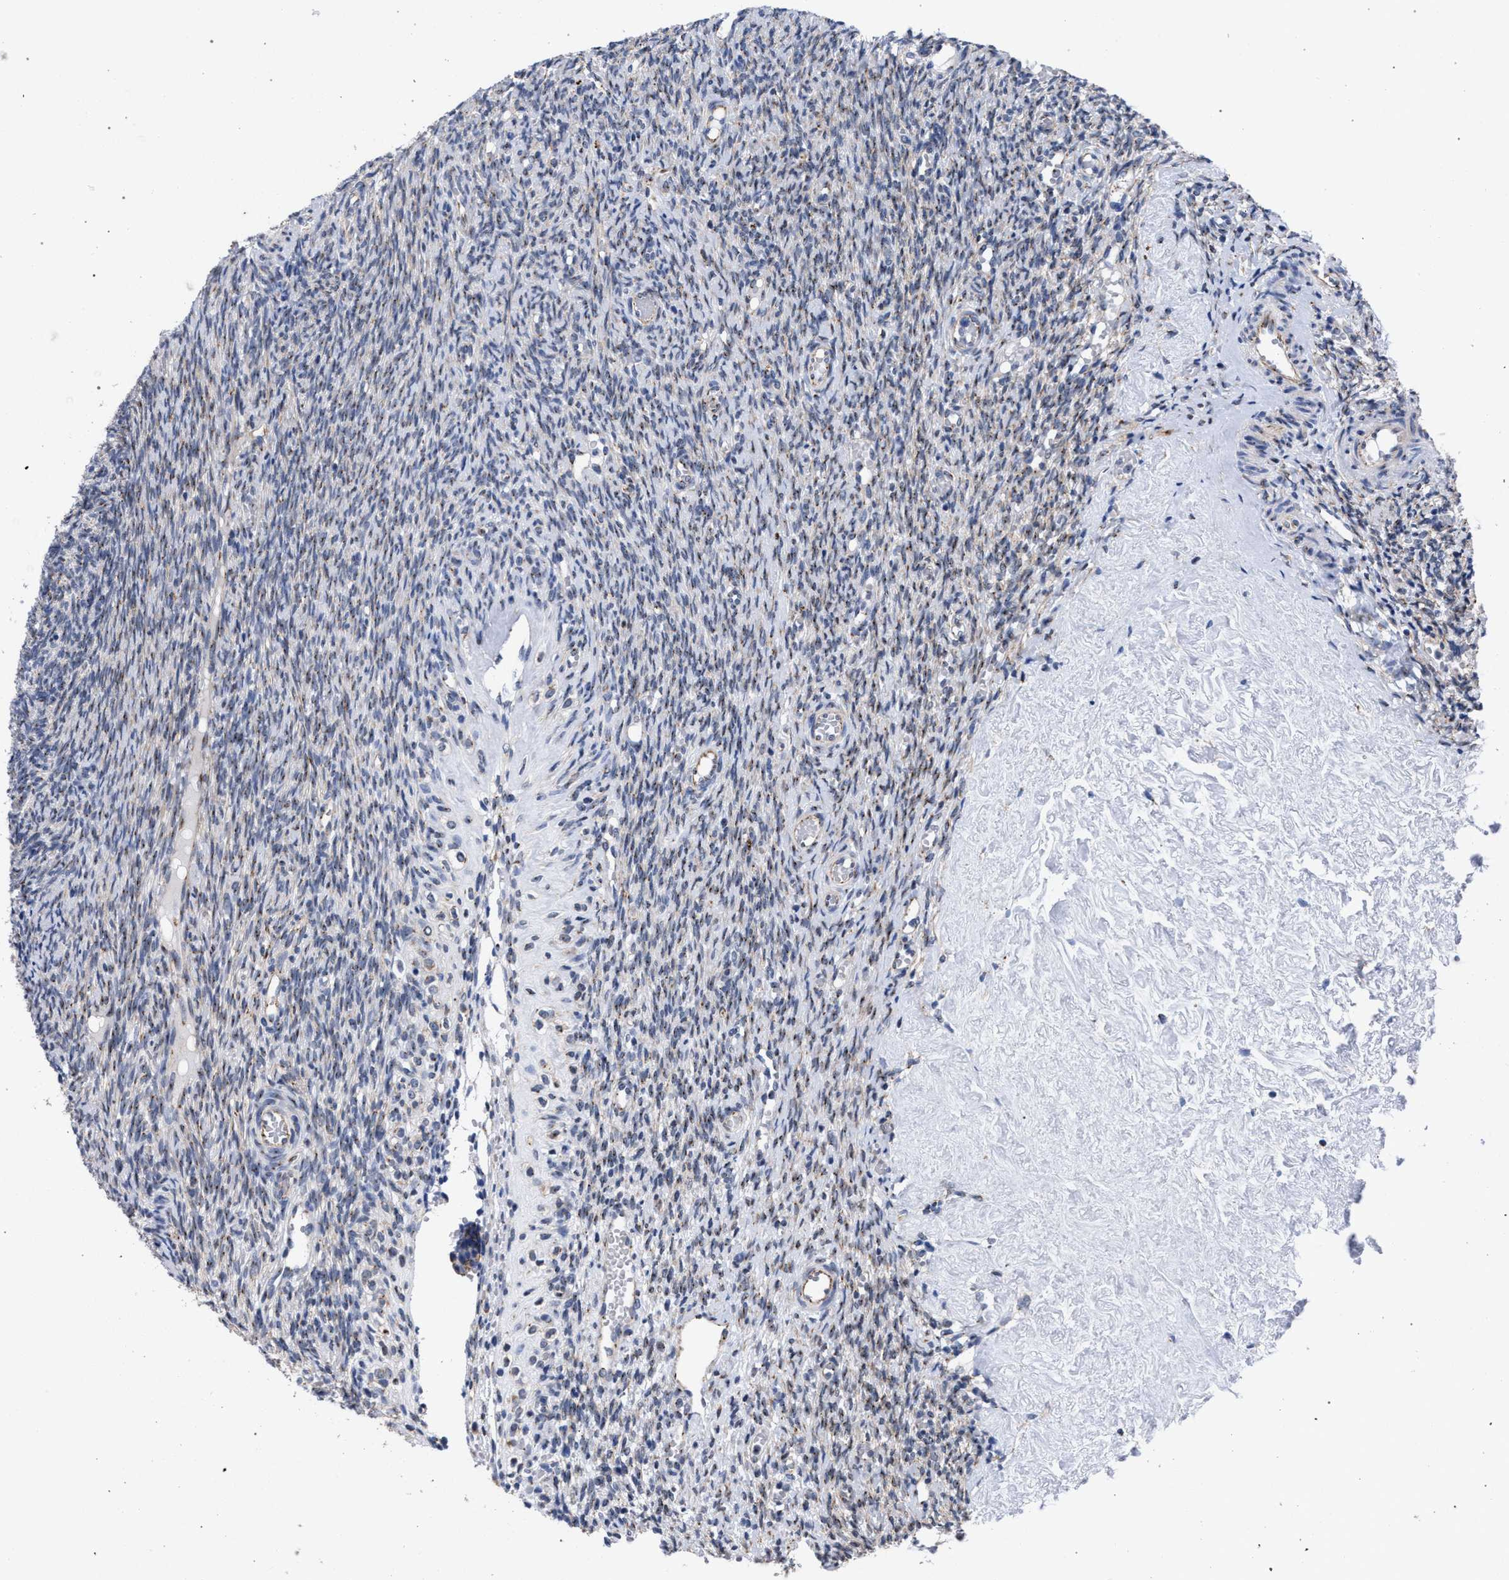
{"staining": {"intensity": "weak", "quantity": "<25%", "location": "cytoplasmic/membranous"}, "tissue": "ovary", "cell_type": "Ovarian stroma cells", "image_type": "normal", "snomed": [{"axis": "morphology", "description": "Normal tissue, NOS"}, {"axis": "topography", "description": "Ovary"}], "caption": "Immunohistochemical staining of benign human ovary demonstrates no significant staining in ovarian stroma cells.", "gene": "GOLGA2", "patient": {"sex": "female", "age": 41}}